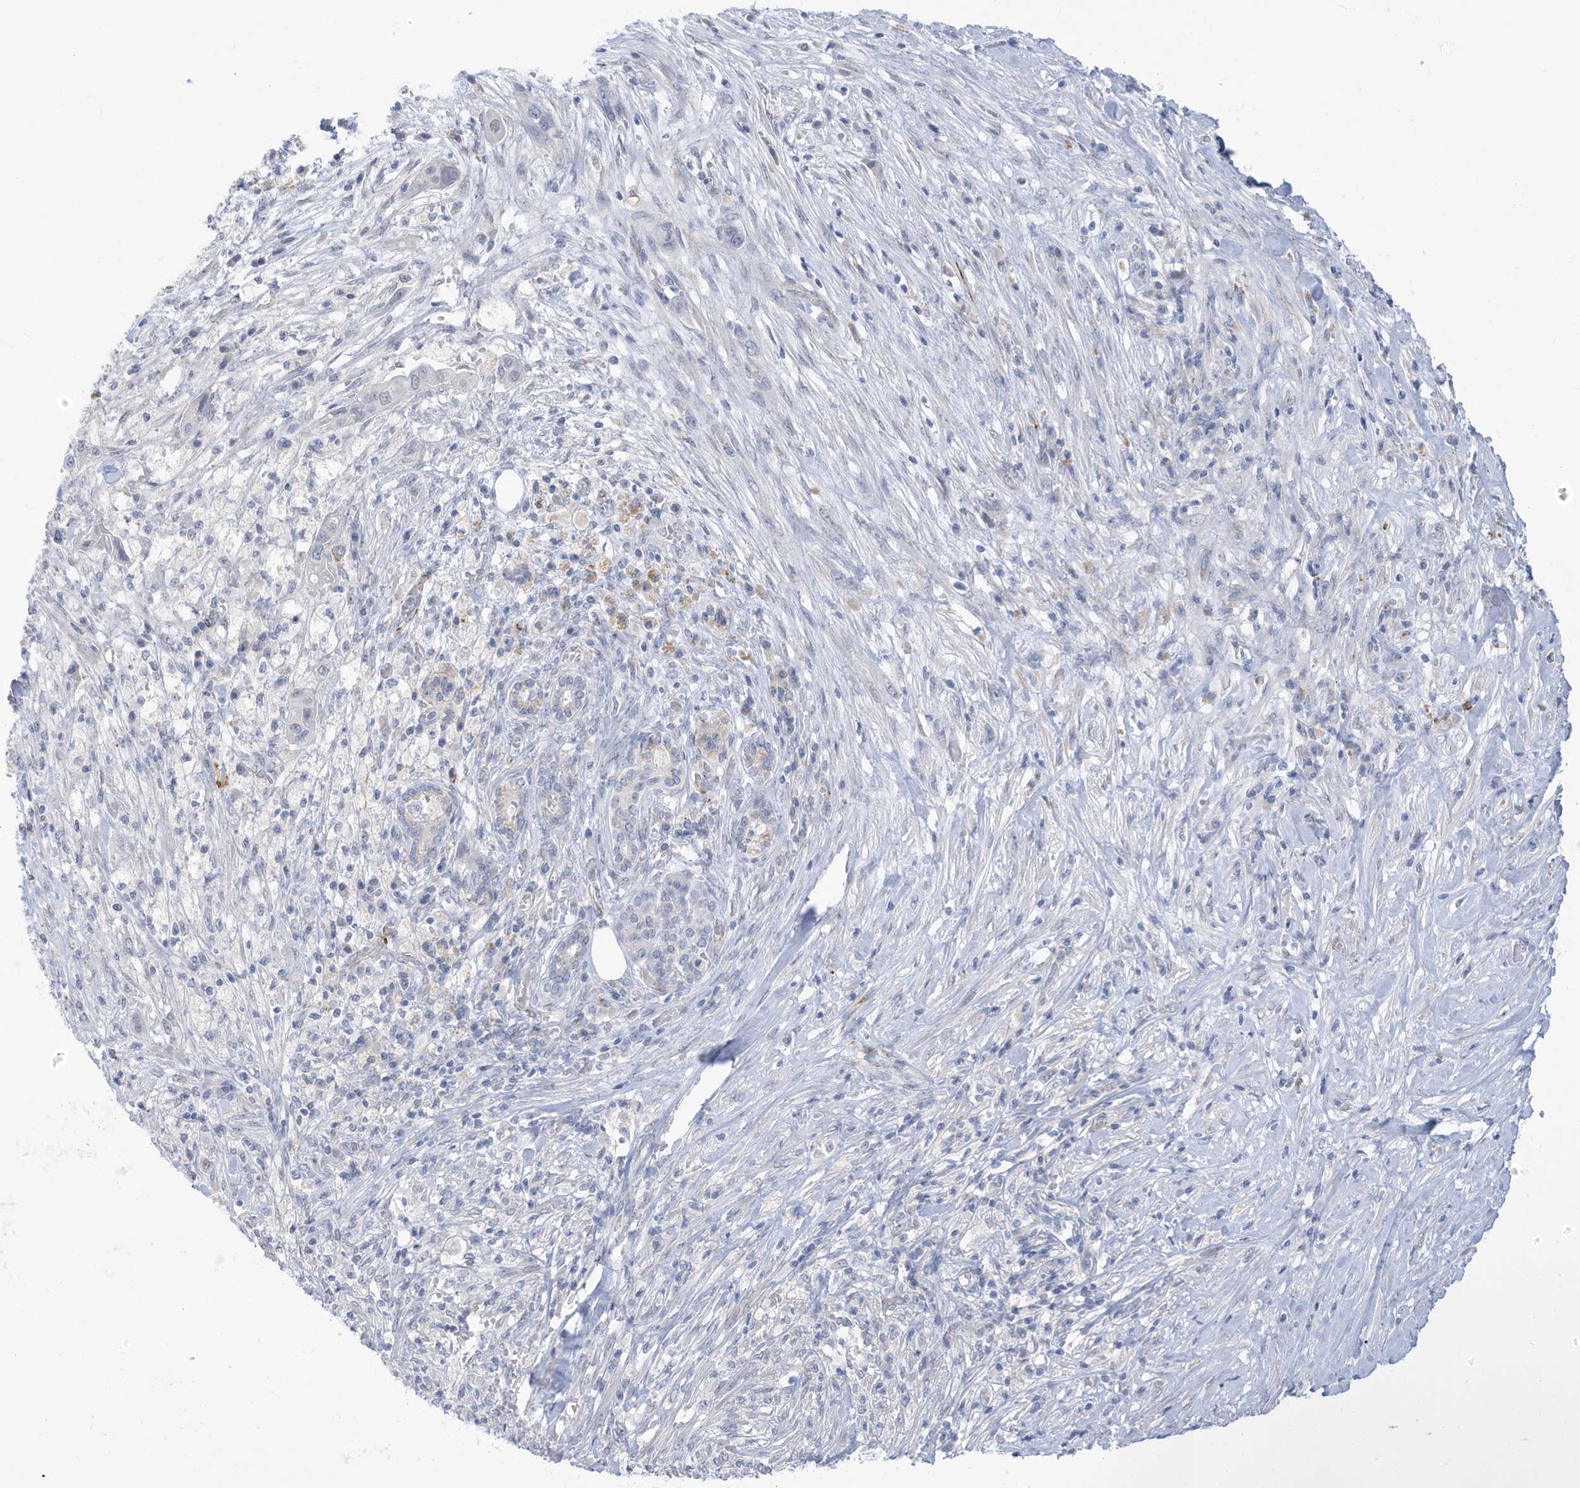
{"staining": {"intensity": "negative", "quantity": "none", "location": "none"}, "tissue": "pancreatic cancer", "cell_type": "Tumor cells", "image_type": "cancer", "snomed": [{"axis": "morphology", "description": "Adenocarcinoma, NOS"}, {"axis": "topography", "description": "Pancreas"}], "caption": "Histopathology image shows no protein positivity in tumor cells of pancreatic adenocarcinoma tissue.", "gene": "PERM1", "patient": {"sex": "female", "age": 73}}